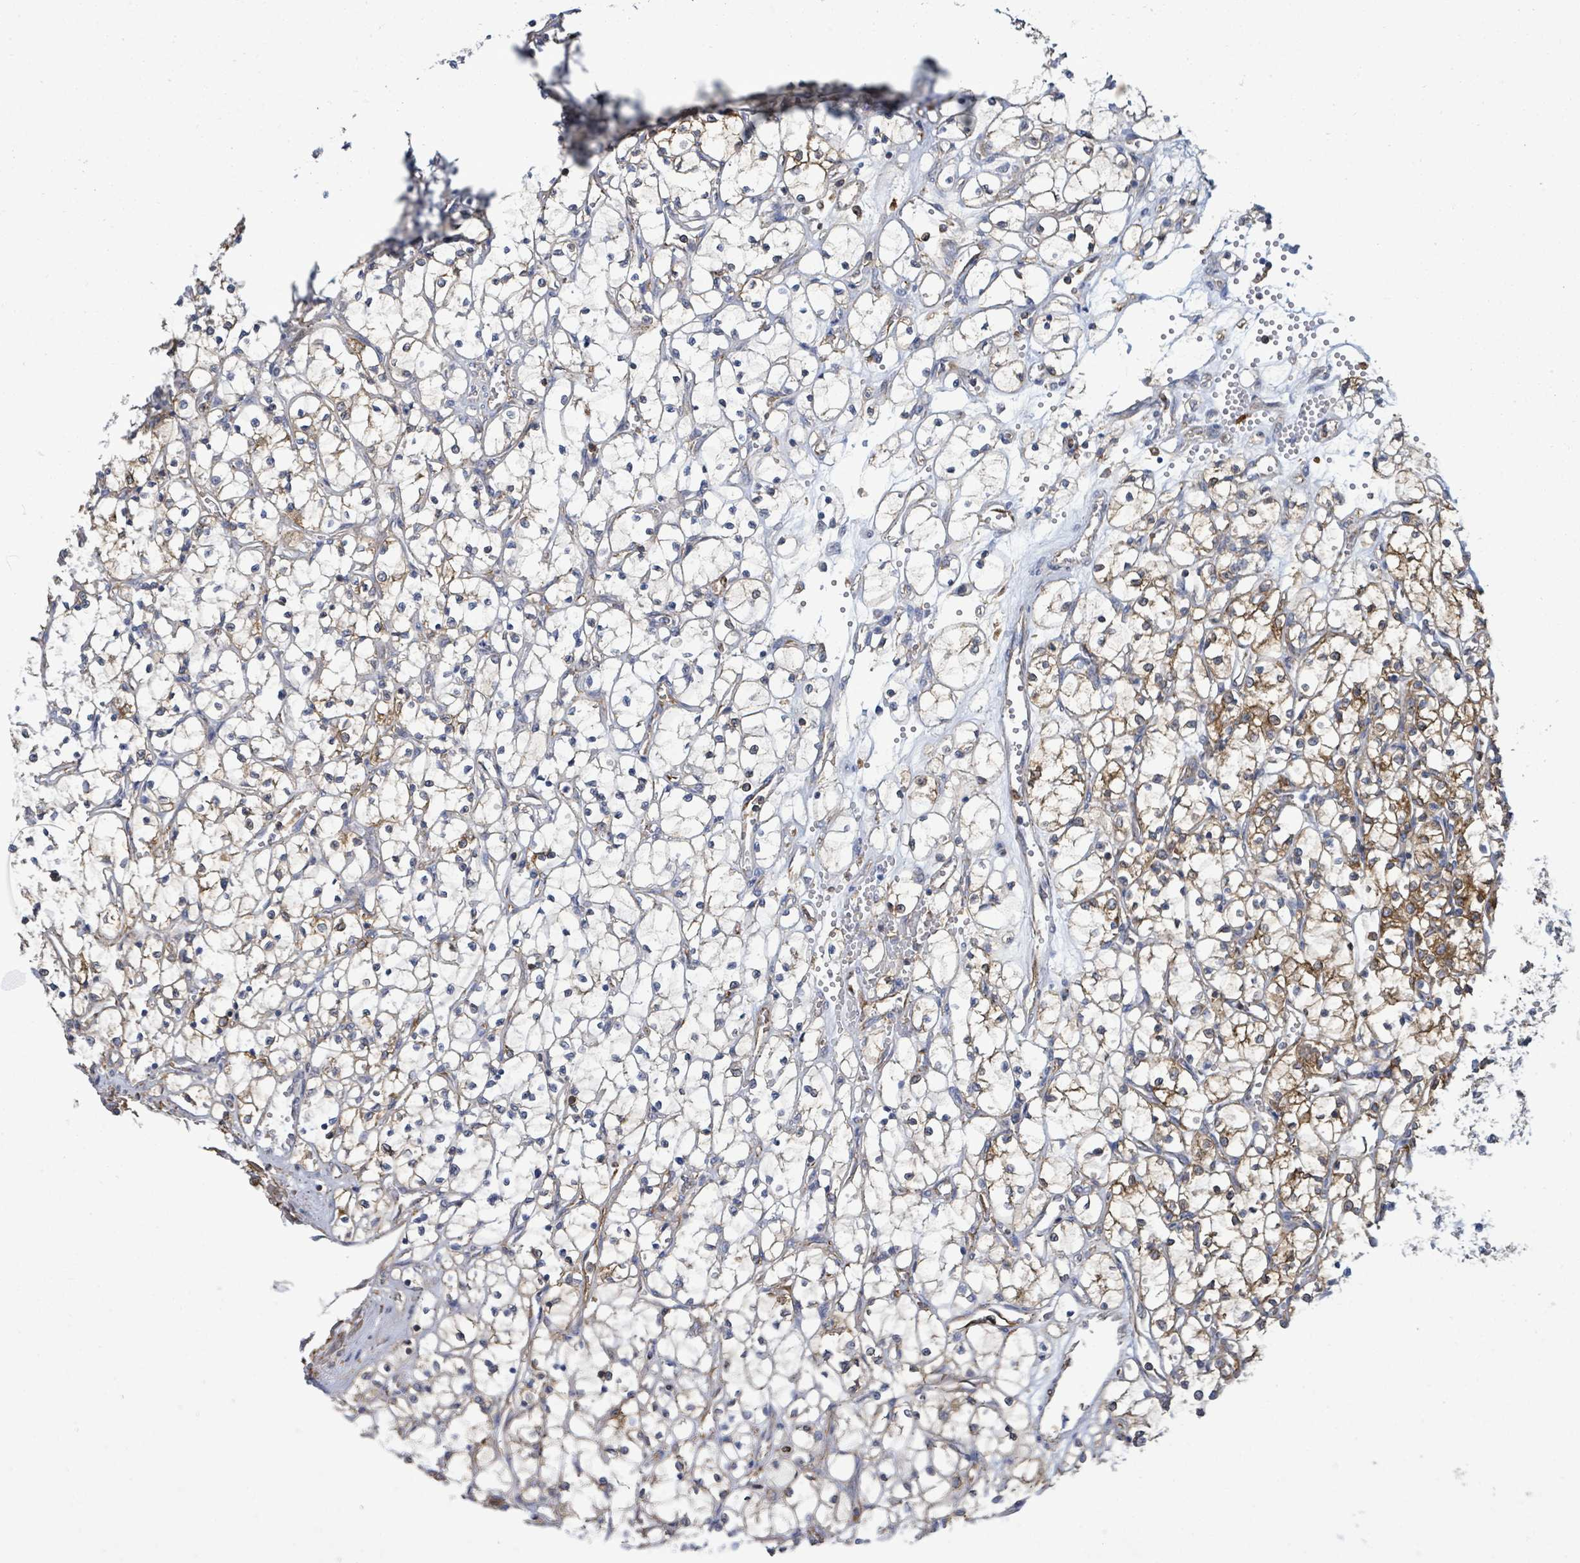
{"staining": {"intensity": "moderate", "quantity": "<25%", "location": "cytoplasmic/membranous"}, "tissue": "renal cancer", "cell_type": "Tumor cells", "image_type": "cancer", "snomed": [{"axis": "morphology", "description": "Adenocarcinoma, NOS"}, {"axis": "topography", "description": "Kidney"}], "caption": "Immunohistochemistry (IHC) image of human renal cancer stained for a protein (brown), which reveals low levels of moderate cytoplasmic/membranous positivity in approximately <25% of tumor cells.", "gene": "EGFL7", "patient": {"sex": "female", "age": 69}}